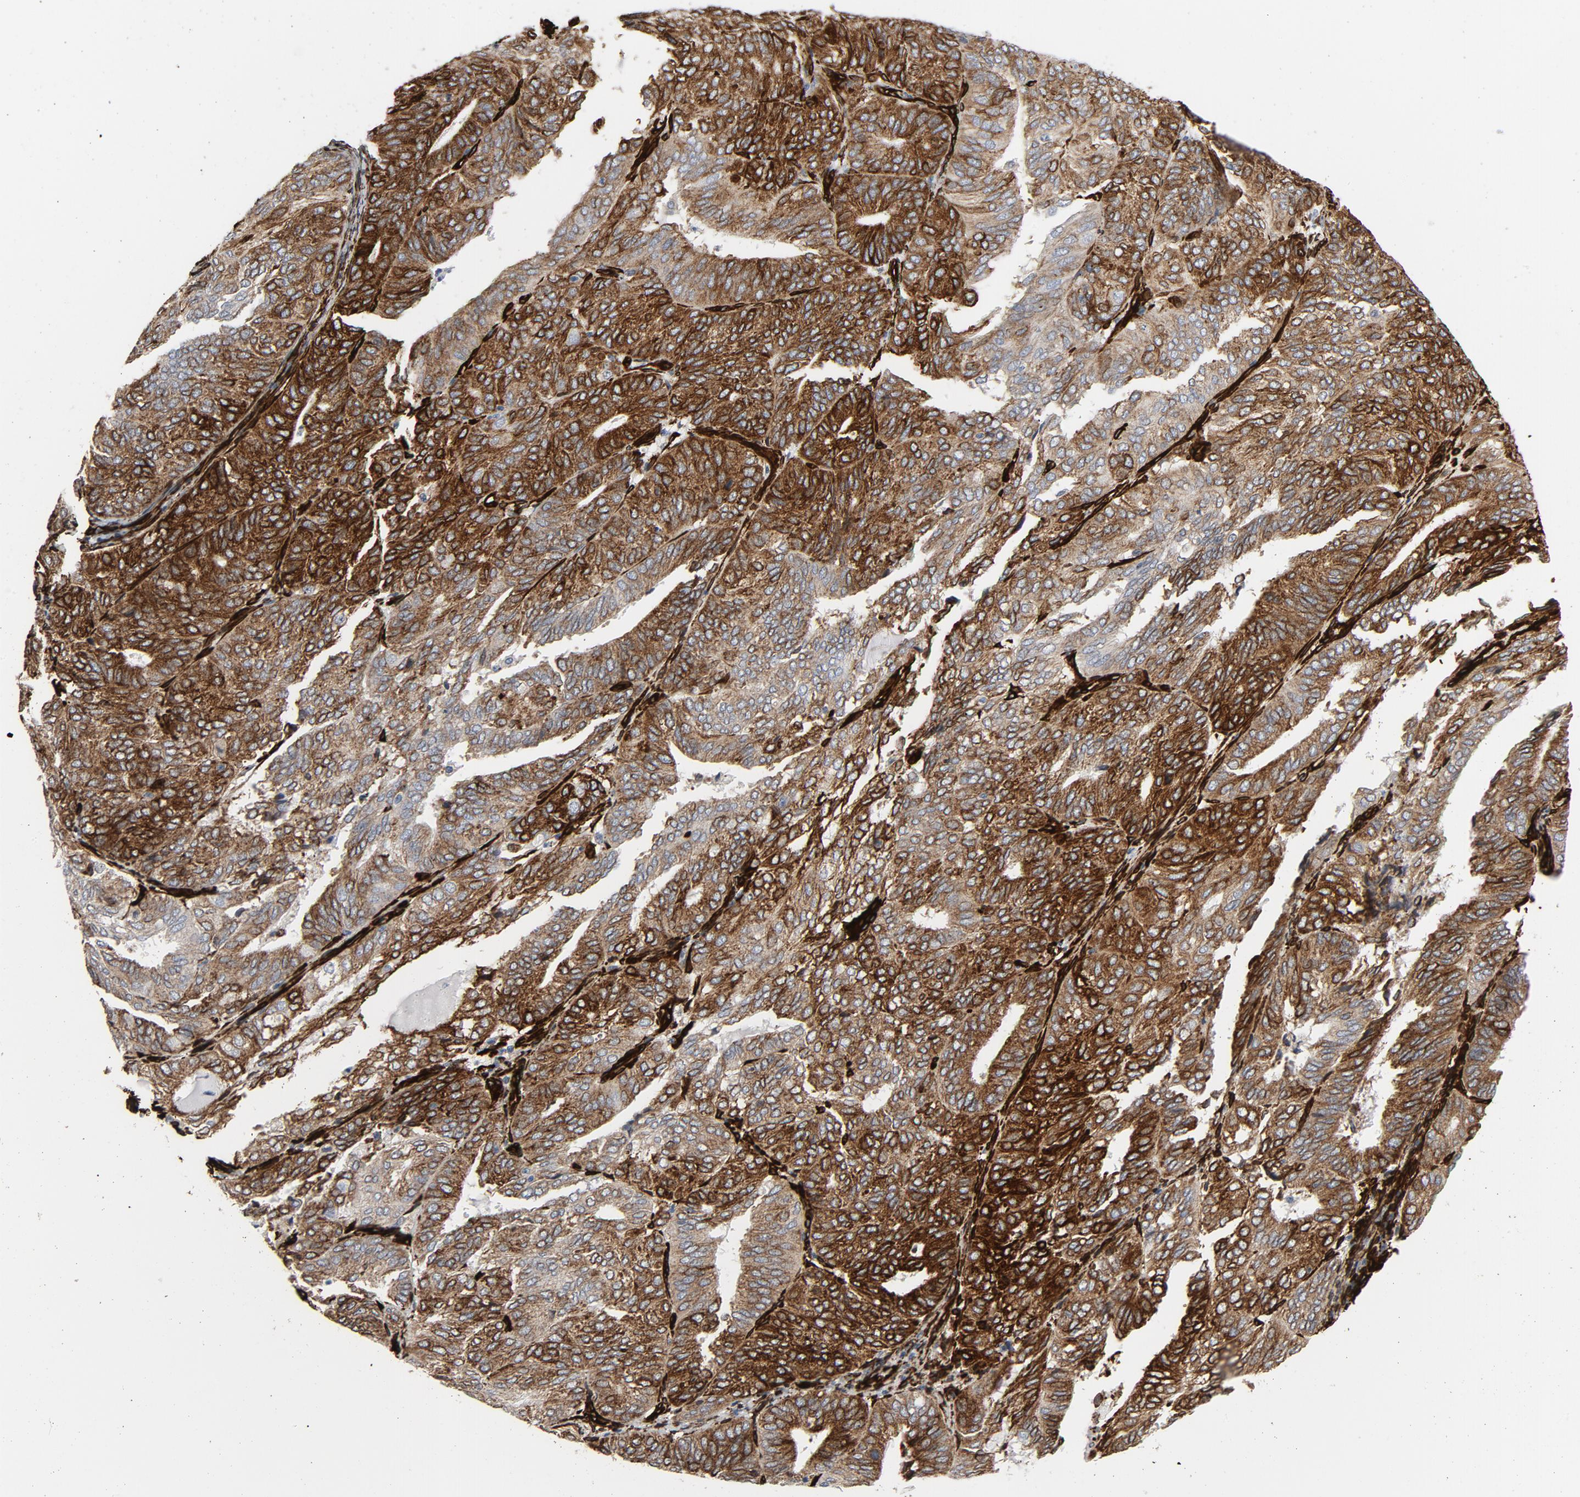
{"staining": {"intensity": "strong", "quantity": ">75%", "location": "cytoplasmic/membranous"}, "tissue": "endometrial cancer", "cell_type": "Tumor cells", "image_type": "cancer", "snomed": [{"axis": "morphology", "description": "Adenocarcinoma, NOS"}, {"axis": "topography", "description": "Endometrium"}], "caption": "Immunohistochemical staining of human adenocarcinoma (endometrial) displays high levels of strong cytoplasmic/membranous positivity in about >75% of tumor cells.", "gene": "SERPINH1", "patient": {"sex": "female", "age": 66}}